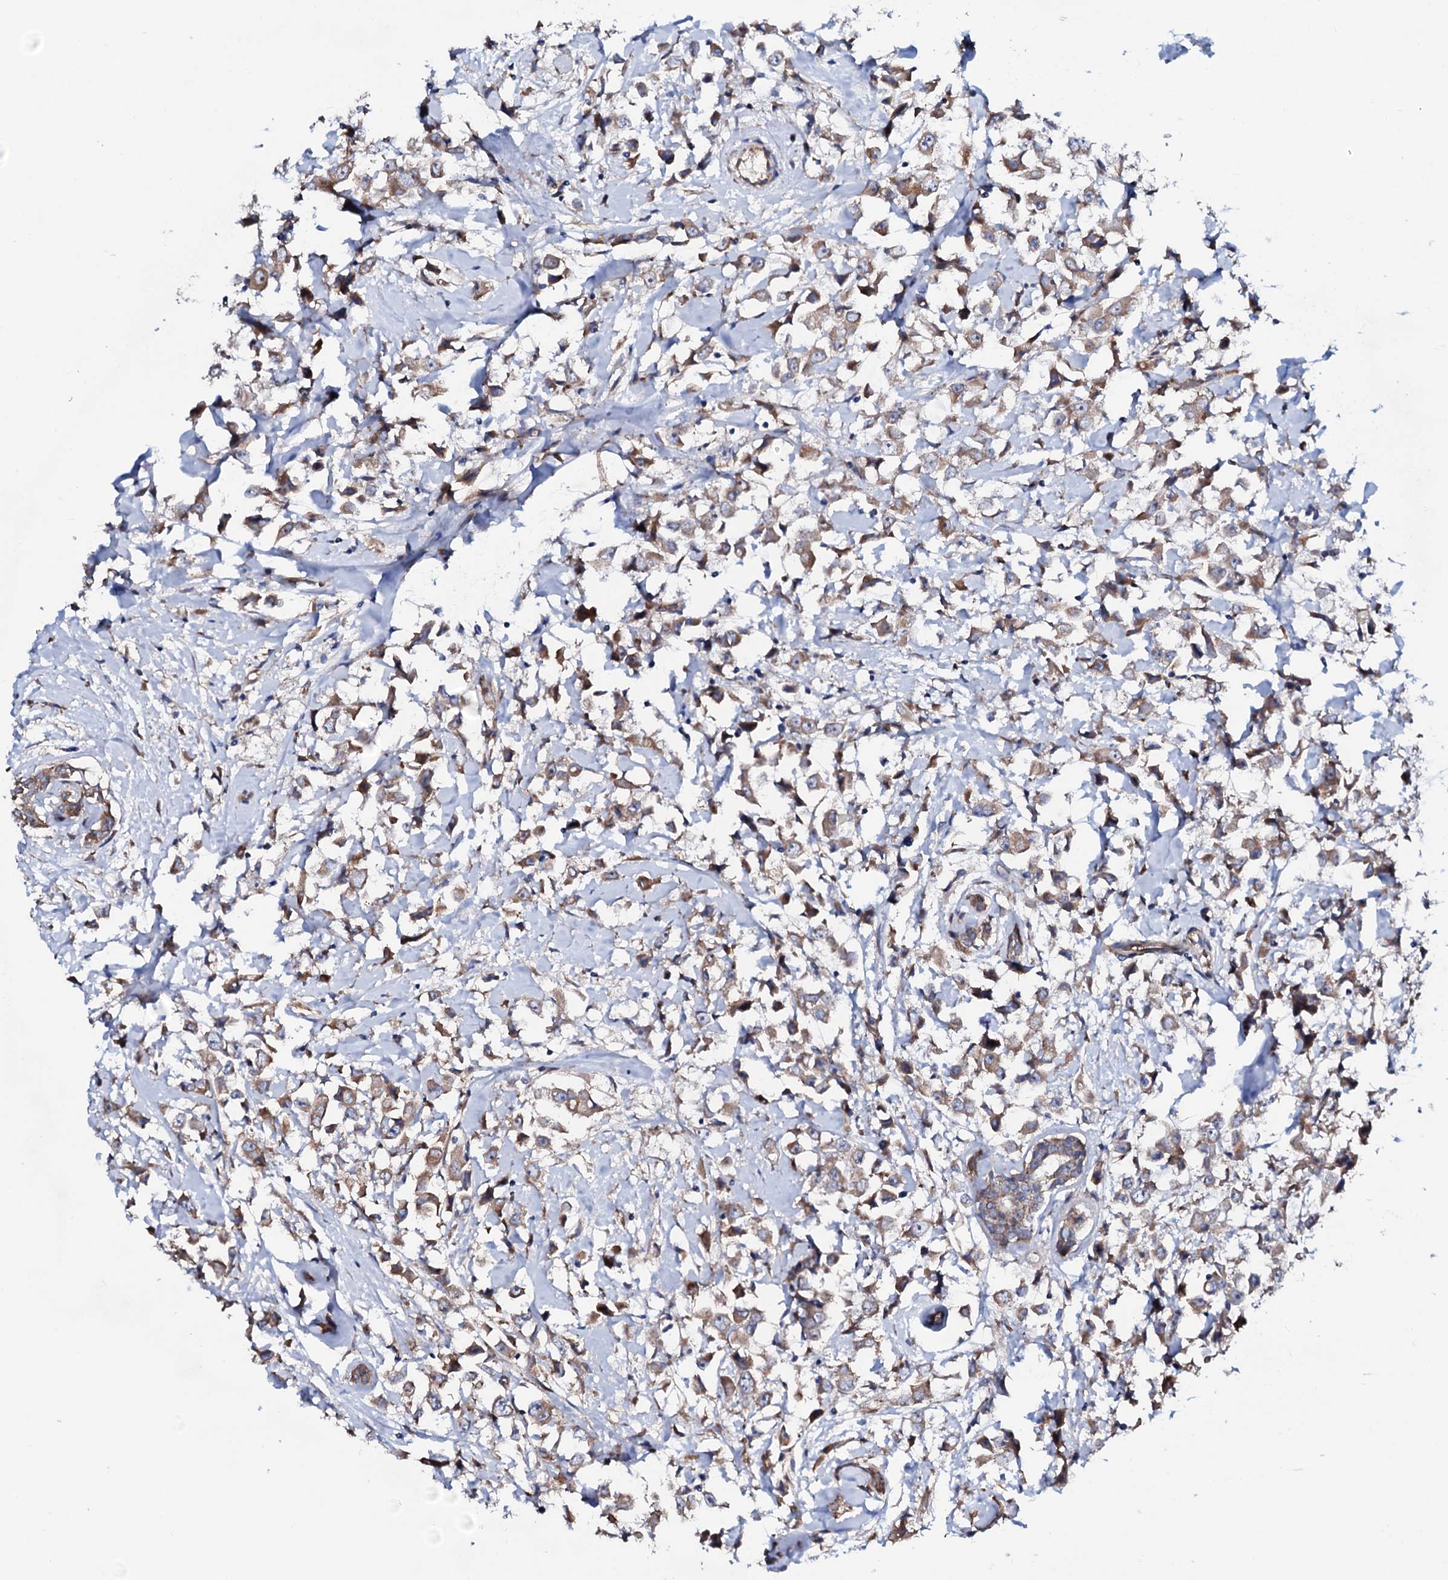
{"staining": {"intensity": "moderate", "quantity": ">75%", "location": "cytoplasmic/membranous"}, "tissue": "breast cancer", "cell_type": "Tumor cells", "image_type": "cancer", "snomed": [{"axis": "morphology", "description": "Duct carcinoma"}, {"axis": "topography", "description": "Breast"}], "caption": "This image reveals immunohistochemistry (IHC) staining of human breast cancer (infiltrating ductal carcinoma), with medium moderate cytoplasmic/membranous expression in approximately >75% of tumor cells.", "gene": "STARD13", "patient": {"sex": "female", "age": 61}}